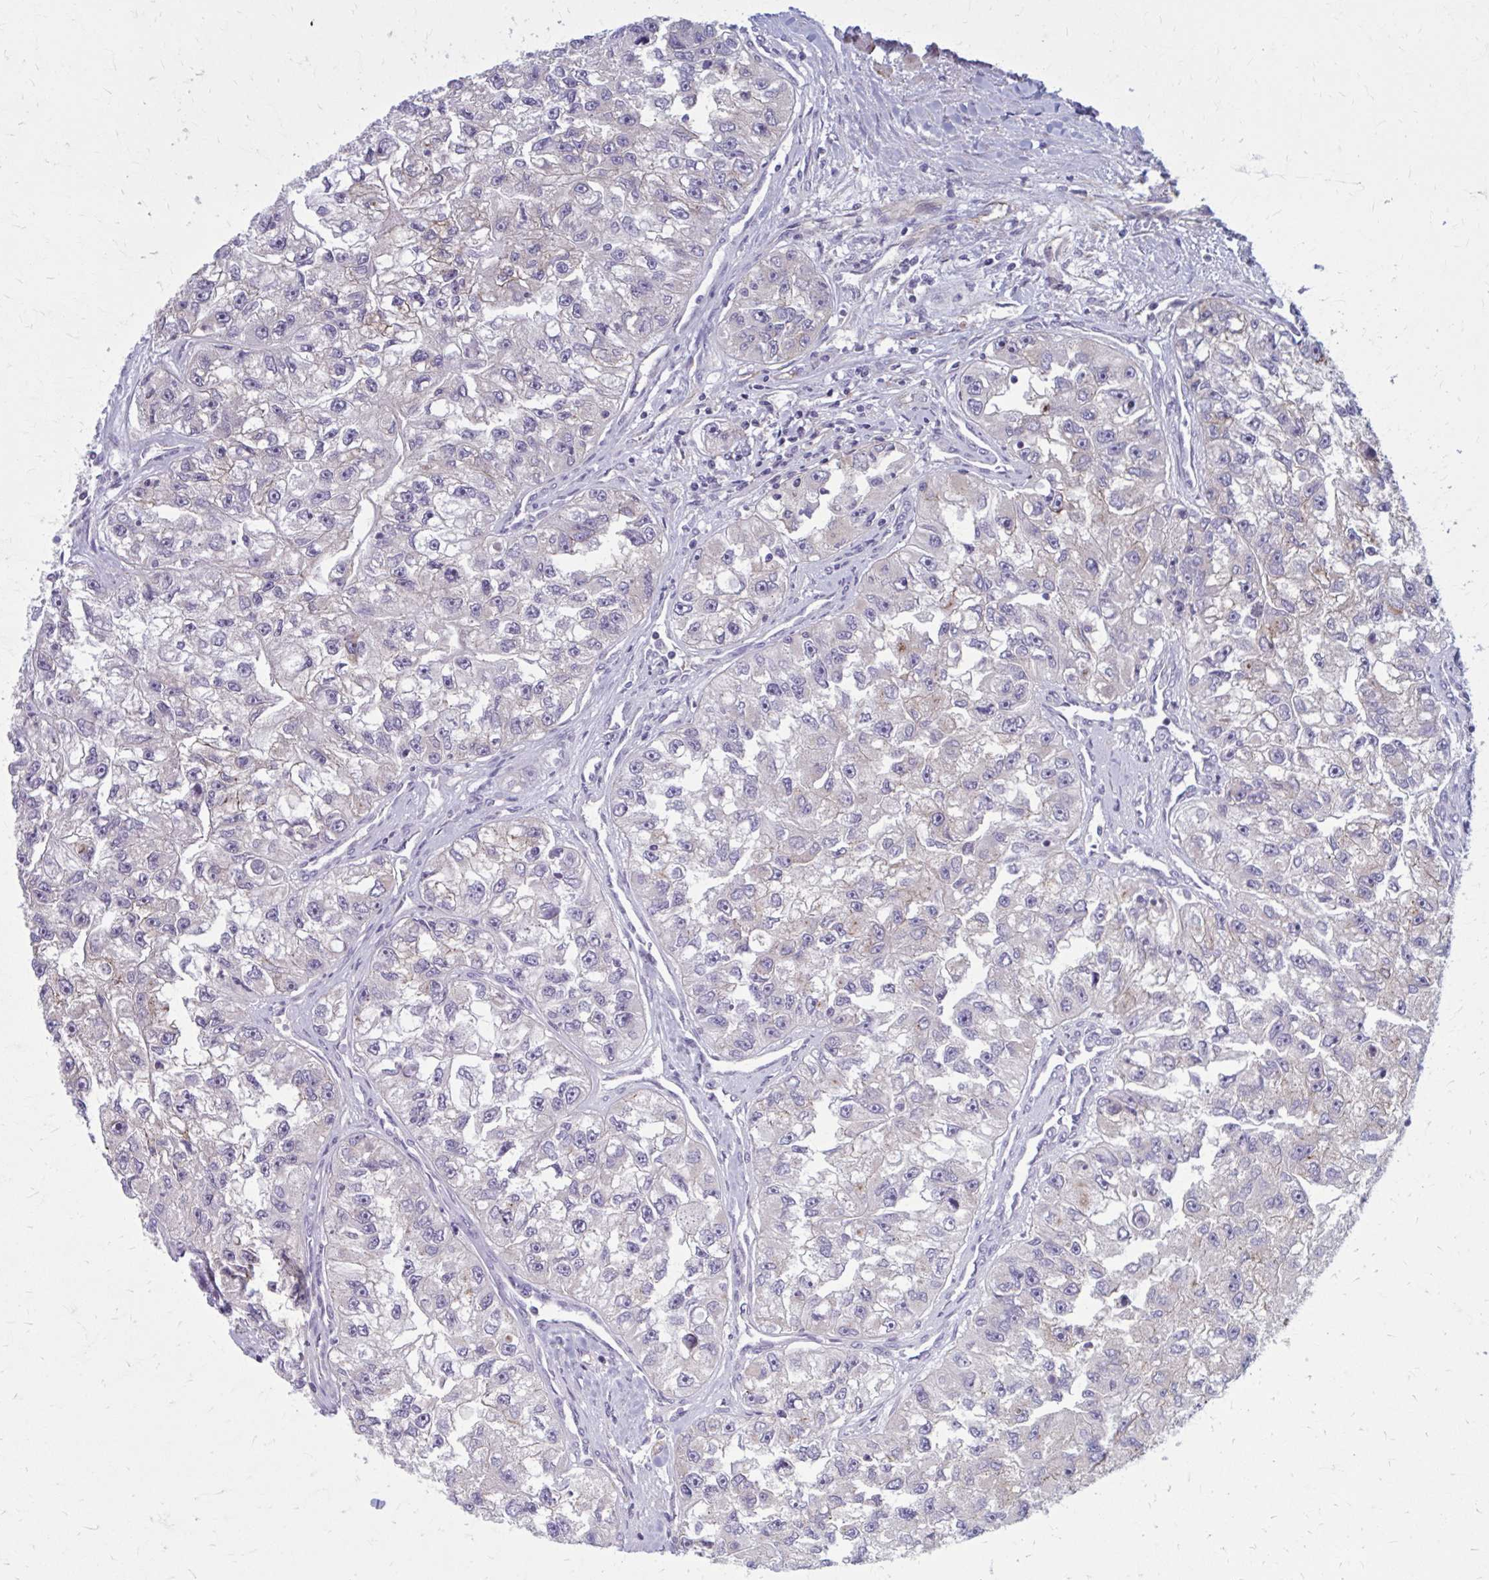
{"staining": {"intensity": "negative", "quantity": "none", "location": "none"}, "tissue": "renal cancer", "cell_type": "Tumor cells", "image_type": "cancer", "snomed": [{"axis": "morphology", "description": "Adenocarcinoma, NOS"}, {"axis": "topography", "description": "Kidney"}], "caption": "This micrograph is of renal cancer stained with immunohistochemistry to label a protein in brown with the nuclei are counter-stained blue. There is no positivity in tumor cells.", "gene": "ZDHHC7", "patient": {"sex": "male", "age": 63}}